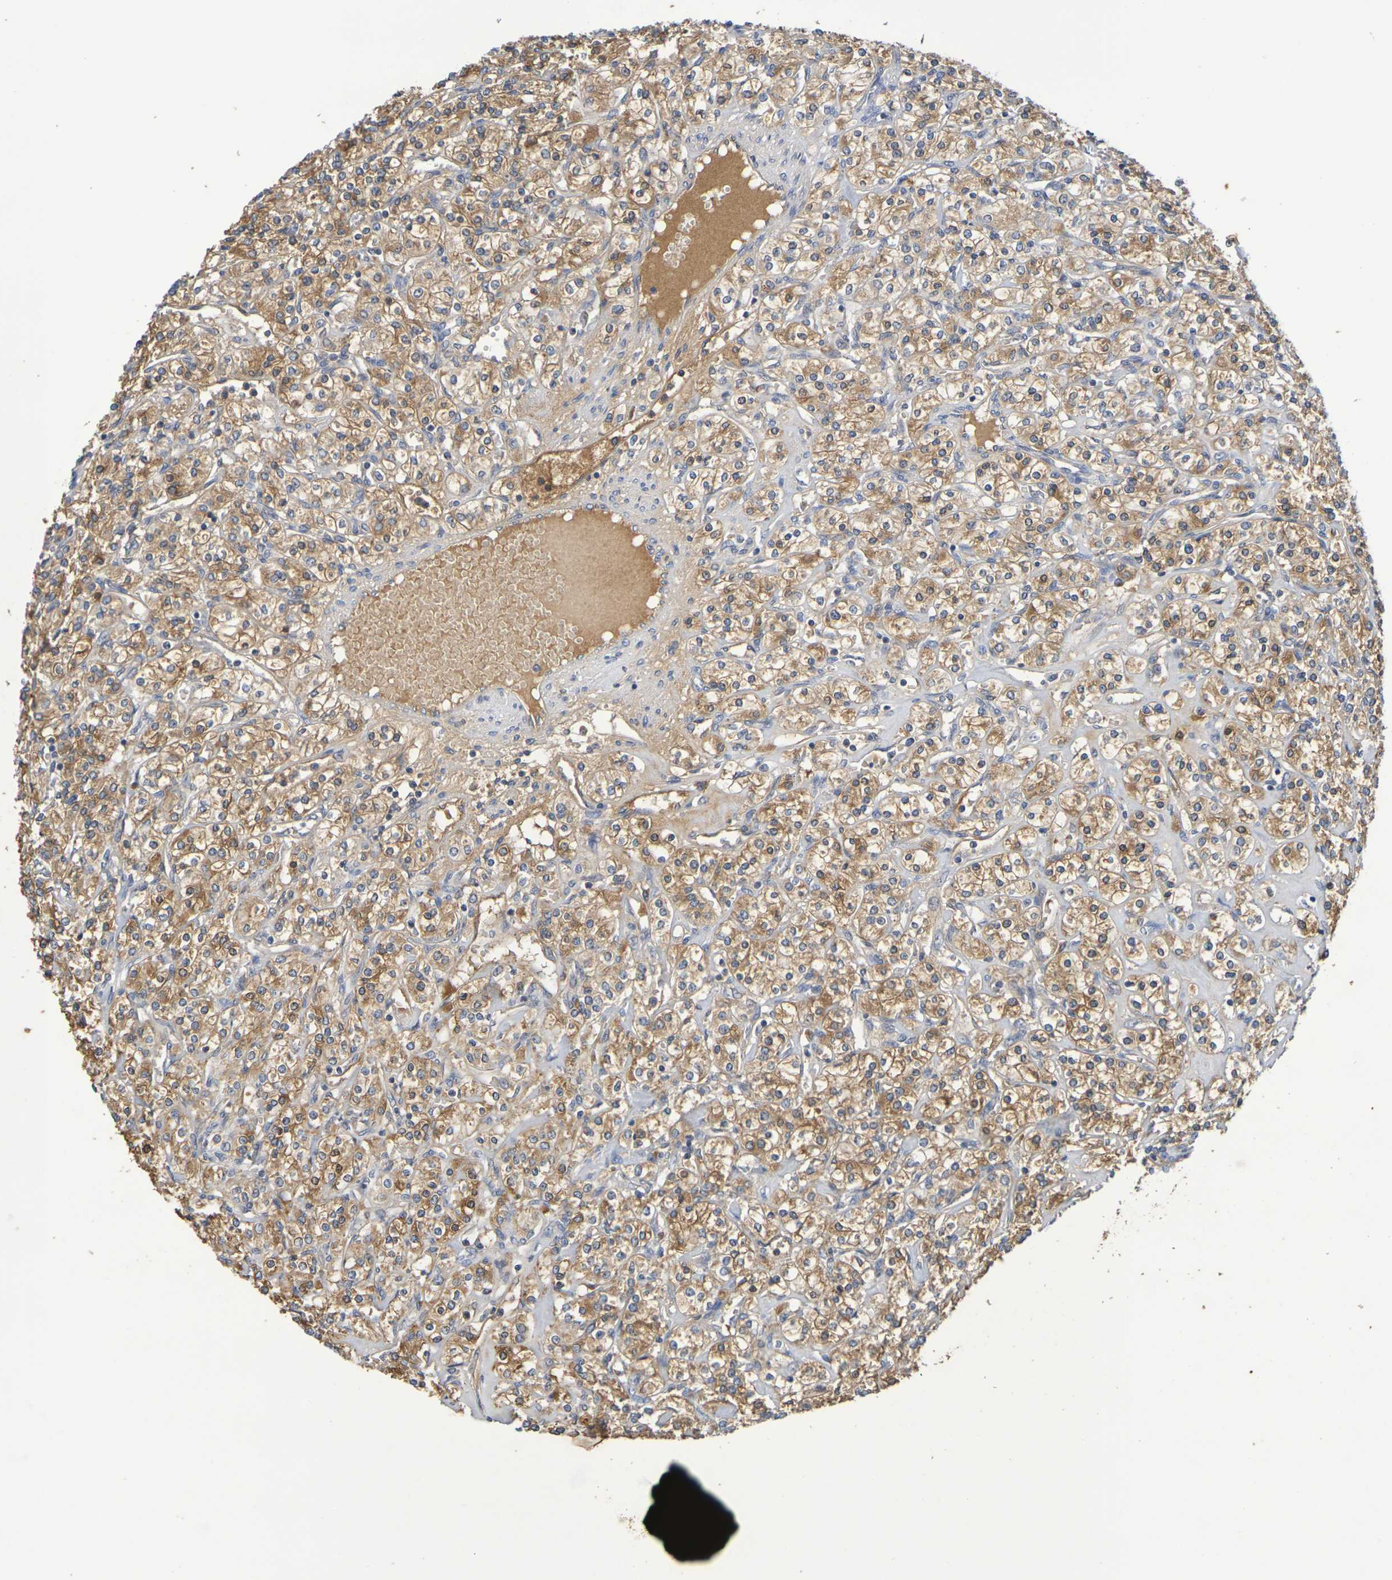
{"staining": {"intensity": "moderate", "quantity": ">75%", "location": "cytoplasmic/membranous"}, "tissue": "renal cancer", "cell_type": "Tumor cells", "image_type": "cancer", "snomed": [{"axis": "morphology", "description": "Adenocarcinoma, NOS"}, {"axis": "topography", "description": "Kidney"}], "caption": "Immunohistochemistry micrograph of human renal cancer stained for a protein (brown), which exhibits medium levels of moderate cytoplasmic/membranous staining in about >75% of tumor cells.", "gene": "TERF2", "patient": {"sex": "male", "age": 77}}